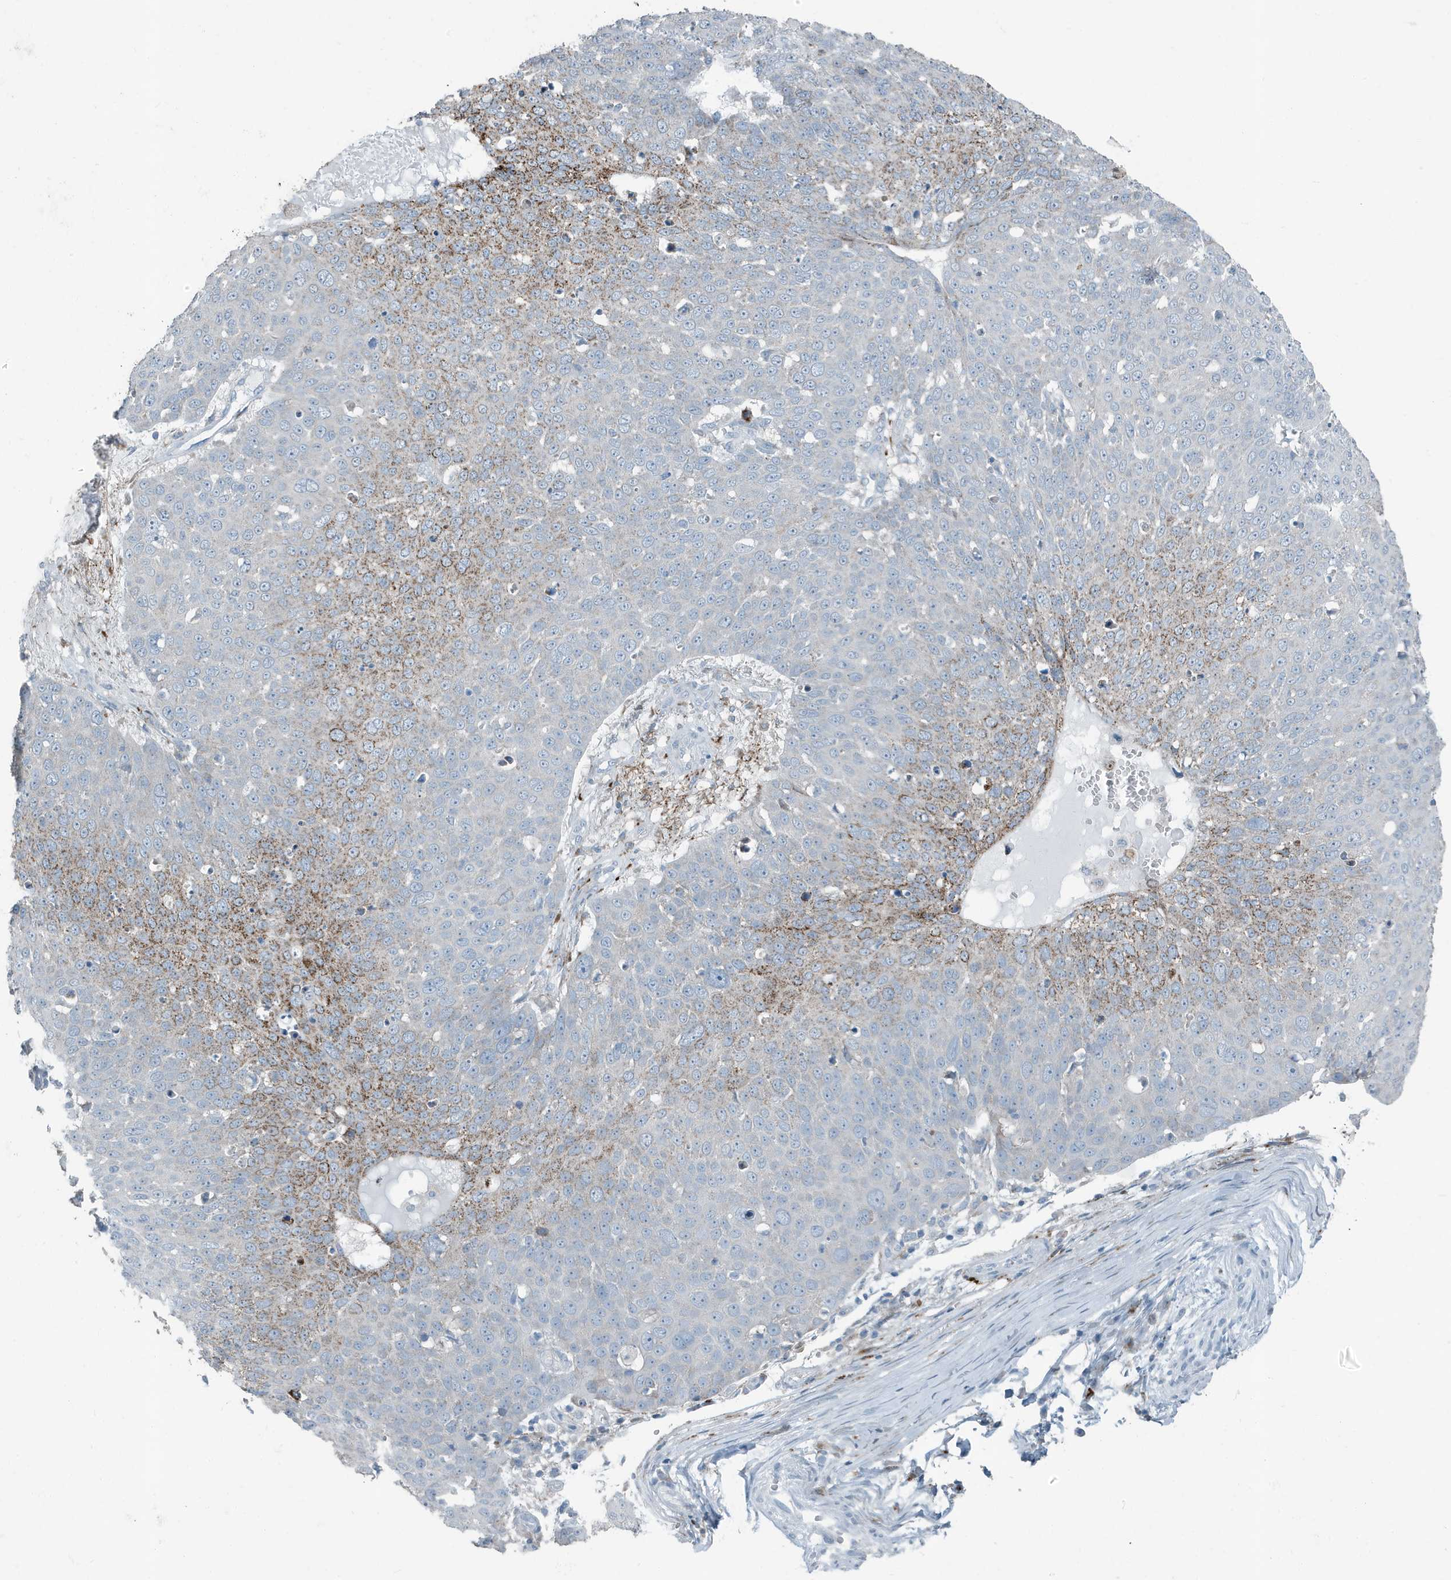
{"staining": {"intensity": "moderate", "quantity": "25%-75%", "location": "cytoplasmic/membranous"}, "tissue": "skin cancer", "cell_type": "Tumor cells", "image_type": "cancer", "snomed": [{"axis": "morphology", "description": "Squamous cell carcinoma, NOS"}, {"axis": "topography", "description": "Skin"}], "caption": "This image shows immunohistochemistry (IHC) staining of human skin cancer, with medium moderate cytoplasmic/membranous positivity in approximately 25%-75% of tumor cells.", "gene": "FAM162A", "patient": {"sex": "male", "age": 71}}